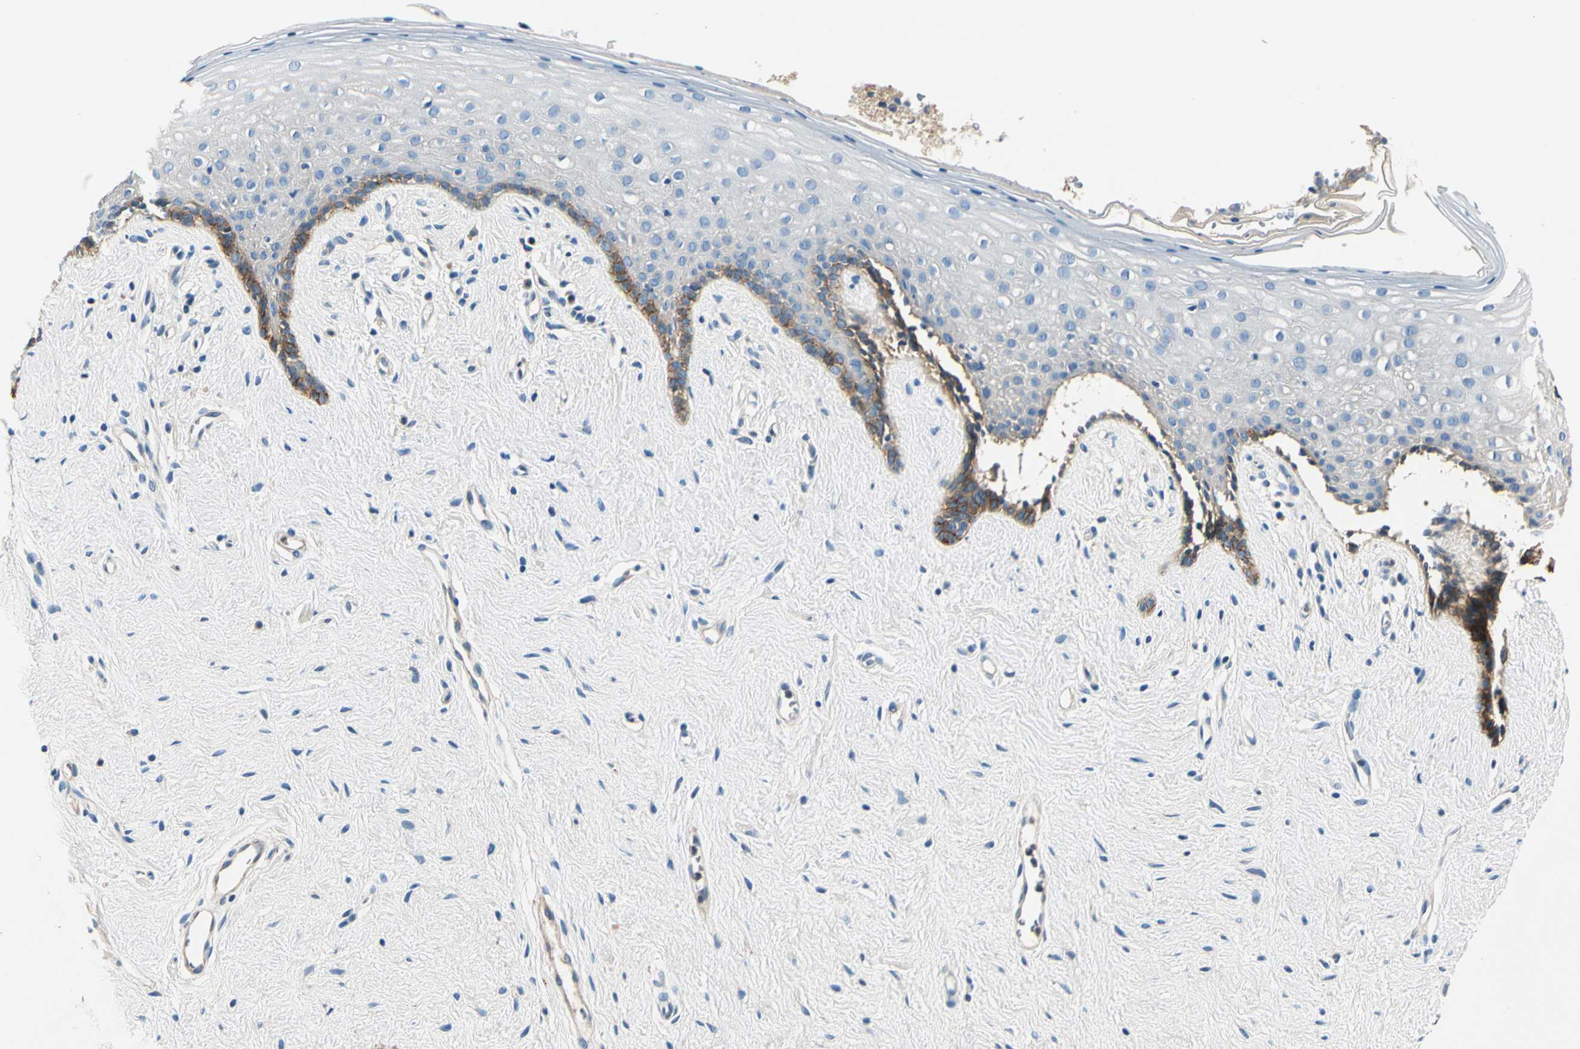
{"staining": {"intensity": "strong", "quantity": "<25%", "location": "cytoplasmic/membranous"}, "tissue": "vagina", "cell_type": "Squamous epithelial cells", "image_type": "normal", "snomed": [{"axis": "morphology", "description": "Normal tissue, NOS"}, {"axis": "topography", "description": "Vagina"}], "caption": "Vagina stained for a protein demonstrates strong cytoplasmic/membranous positivity in squamous epithelial cells. Immunohistochemistry stains the protein of interest in brown and the nuclei are stained blue.", "gene": "TGFBR3", "patient": {"sex": "female", "age": 44}}